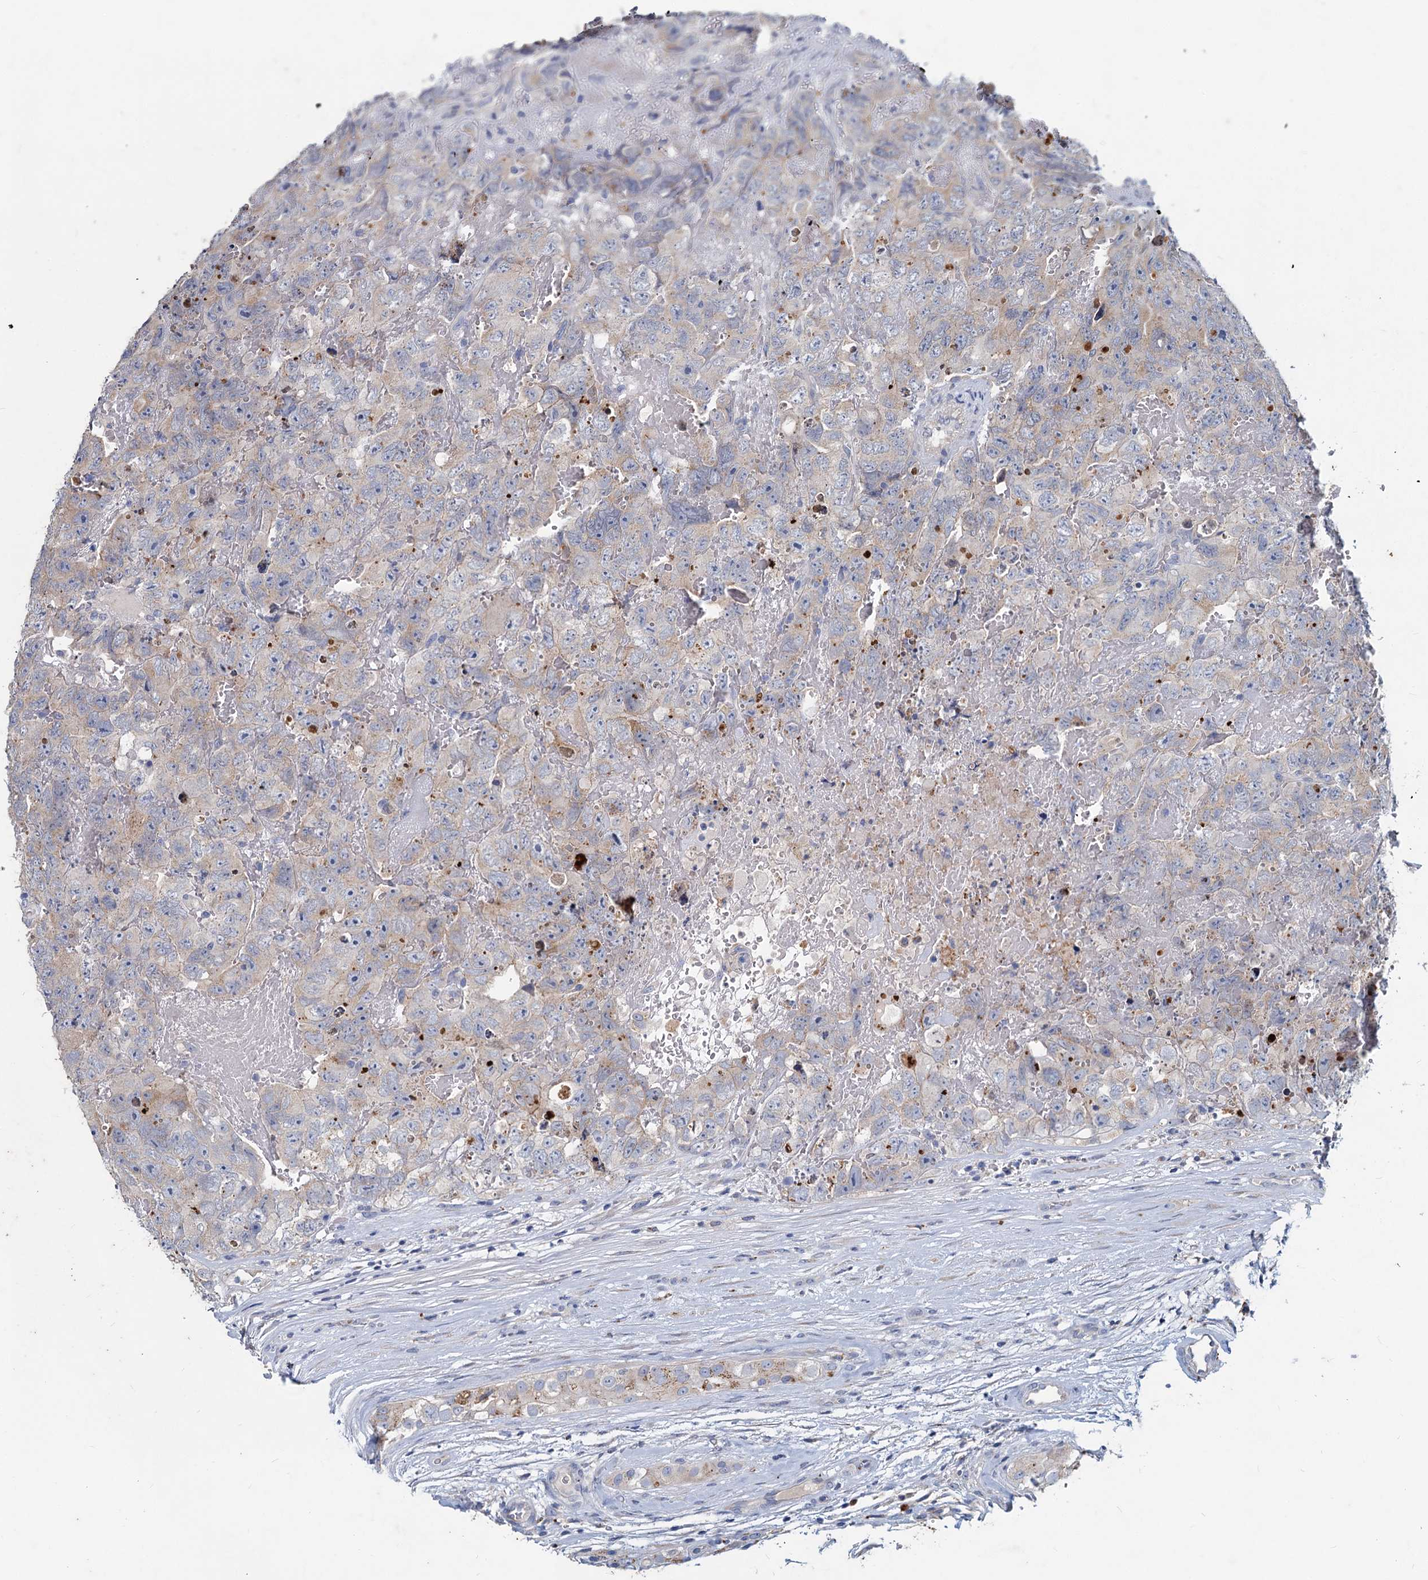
{"staining": {"intensity": "weak", "quantity": "<25%", "location": "cytoplasmic/membranous"}, "tissue": "testis cancer", "cell_type": "Tumor cells", "image_type": "cancer", "snomed": [{"axis": "morphology", "description": "Carcinoma, Embryonal, NOS"}, {"axis": "topography", "description": "Testis"}], "caption": "High power microscopy photomicrograph of an IHC photomicrograph of testis embryonal carcinoma, revealing no significant positivity in tumor cells.", "gene": "TMX2", "patient": {"sex": "male", "age": 45}}